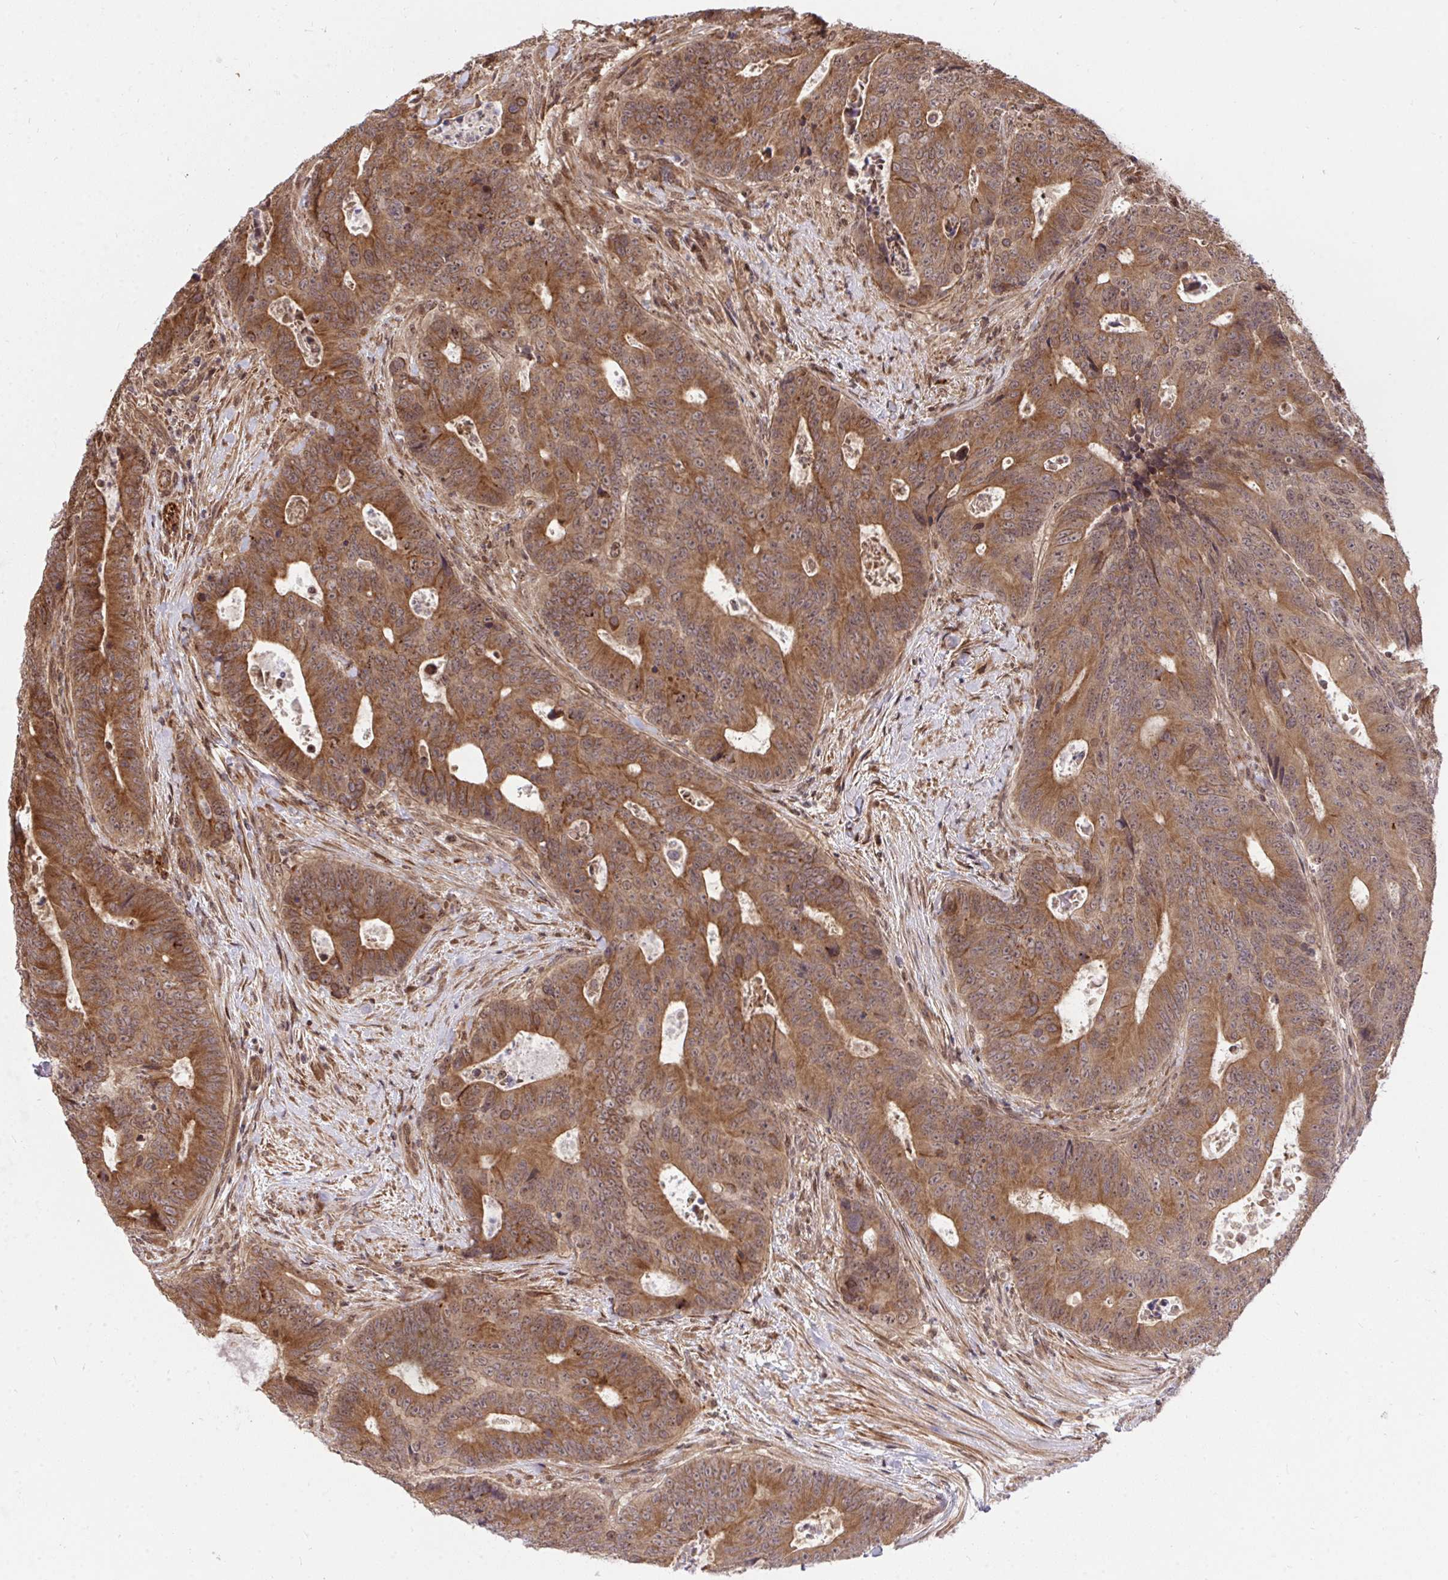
{"staining": {"intensity": "moderate", "quantity": ">75%", "location": "cytoplasmic/membranous"}, "tissue": "colorectal cancer", "cell_type": "Tumor cells", "image_type": "cancer", "snomed": [{"axis": "morphology", "description": "Adenocarcinoma, NOS"}, {"axis": "topography", "description": "Colon"}], "caption": "About >75% of tumor cells in human colorectal adenocarcinoma demonstrate moderate cytoplasmic/membranous protein positivity as visualized by brown immunohistochemical staining.", "gene": "ERI1", "patient": {"sex": "female", "age": 48}}